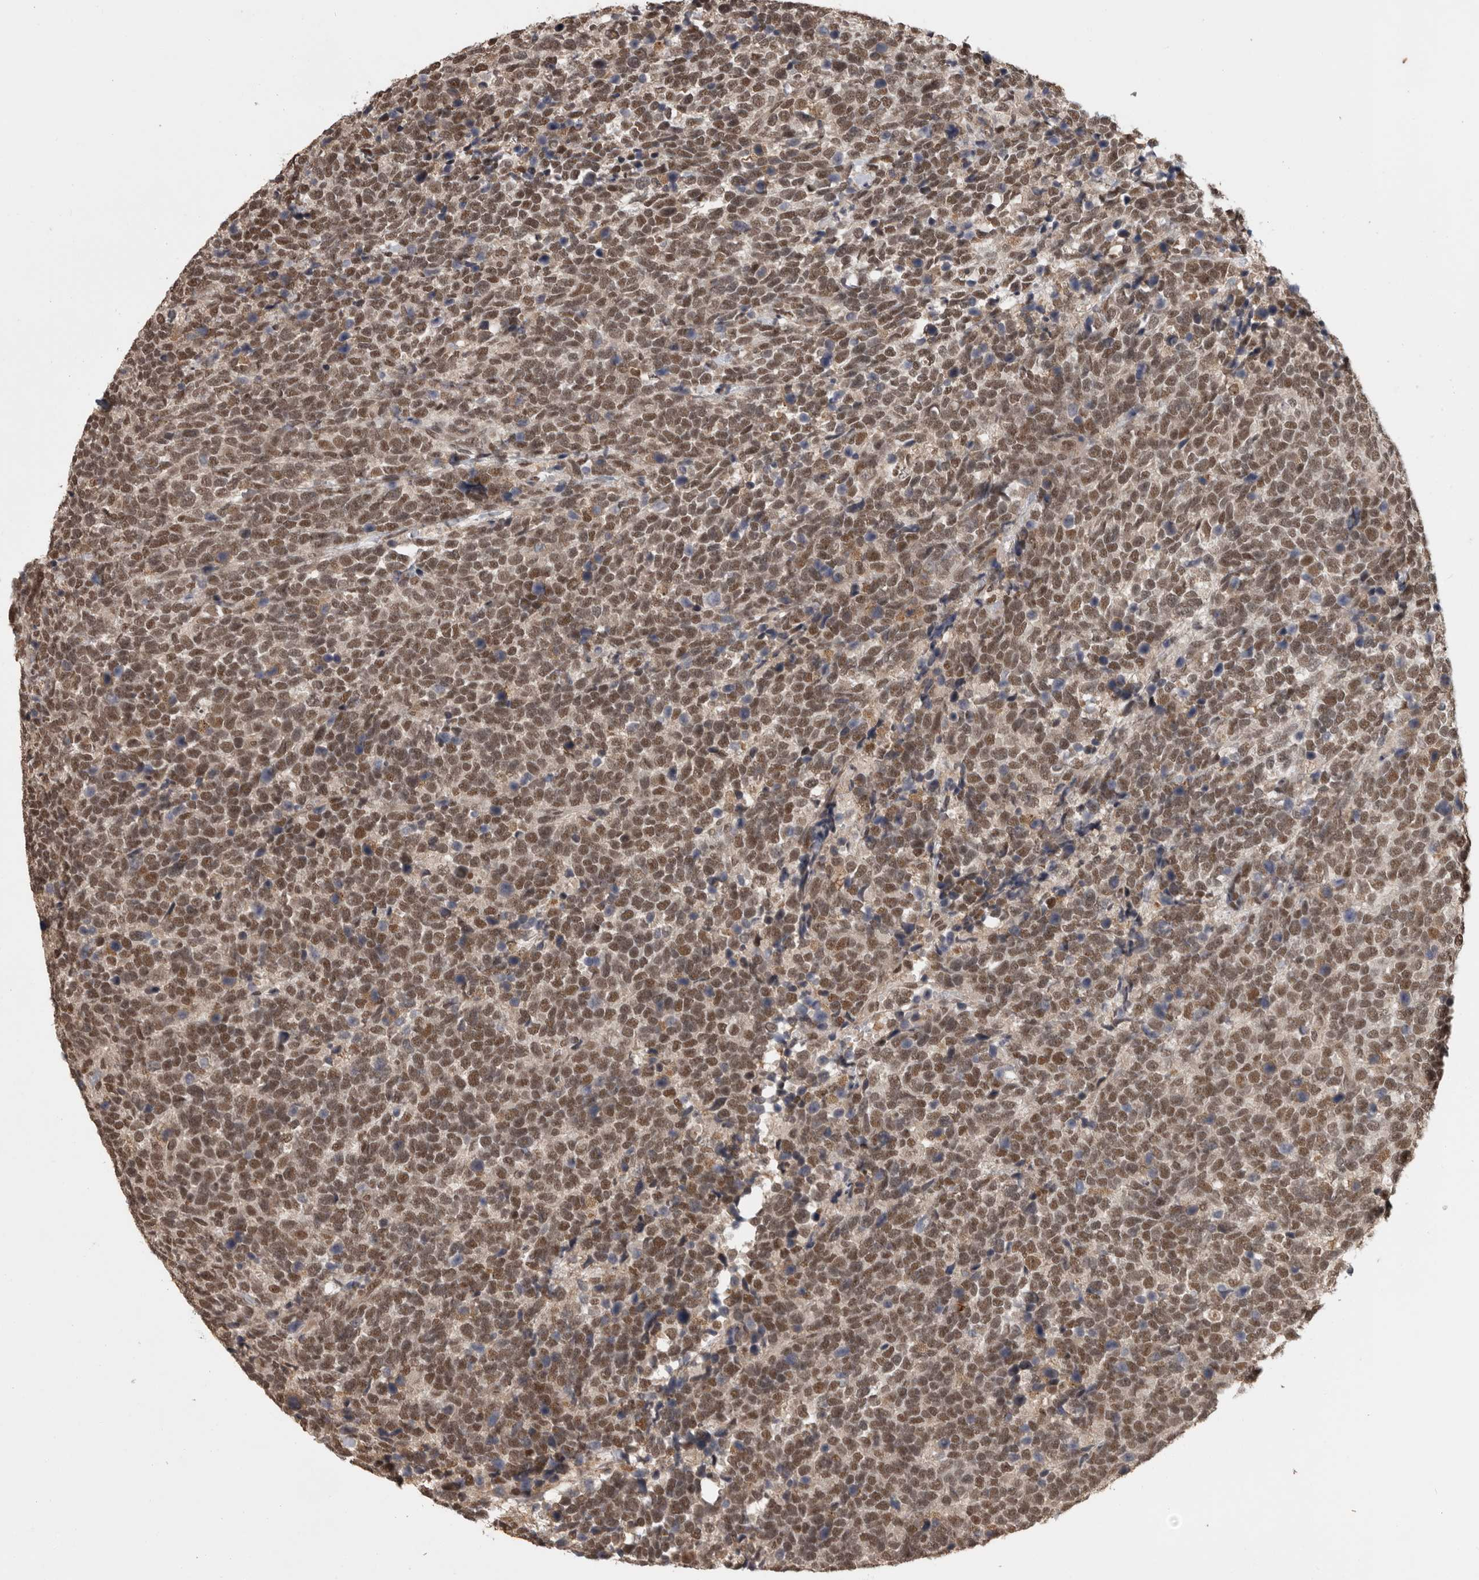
{"staining": {"intensity": "moderate", "quantity": ">75%", "location": "nuclear"}, "tissue": "urothelial cancer", "cell_type": "Tumor cells", "image_type": "cancer", "snomed": [{"axis": "morphology", "description": "Urothelial carcinoma, High grade"}, {"axis": "topography", "description": "Urinary bladder"}], "caption": "A medium amount of moderate nuclear expression is identified in approximately >75% of tumor cells in urothelial cancer tissue.", "gene": "CBLL1", "patient": {"sex": "female", "age": 82}}